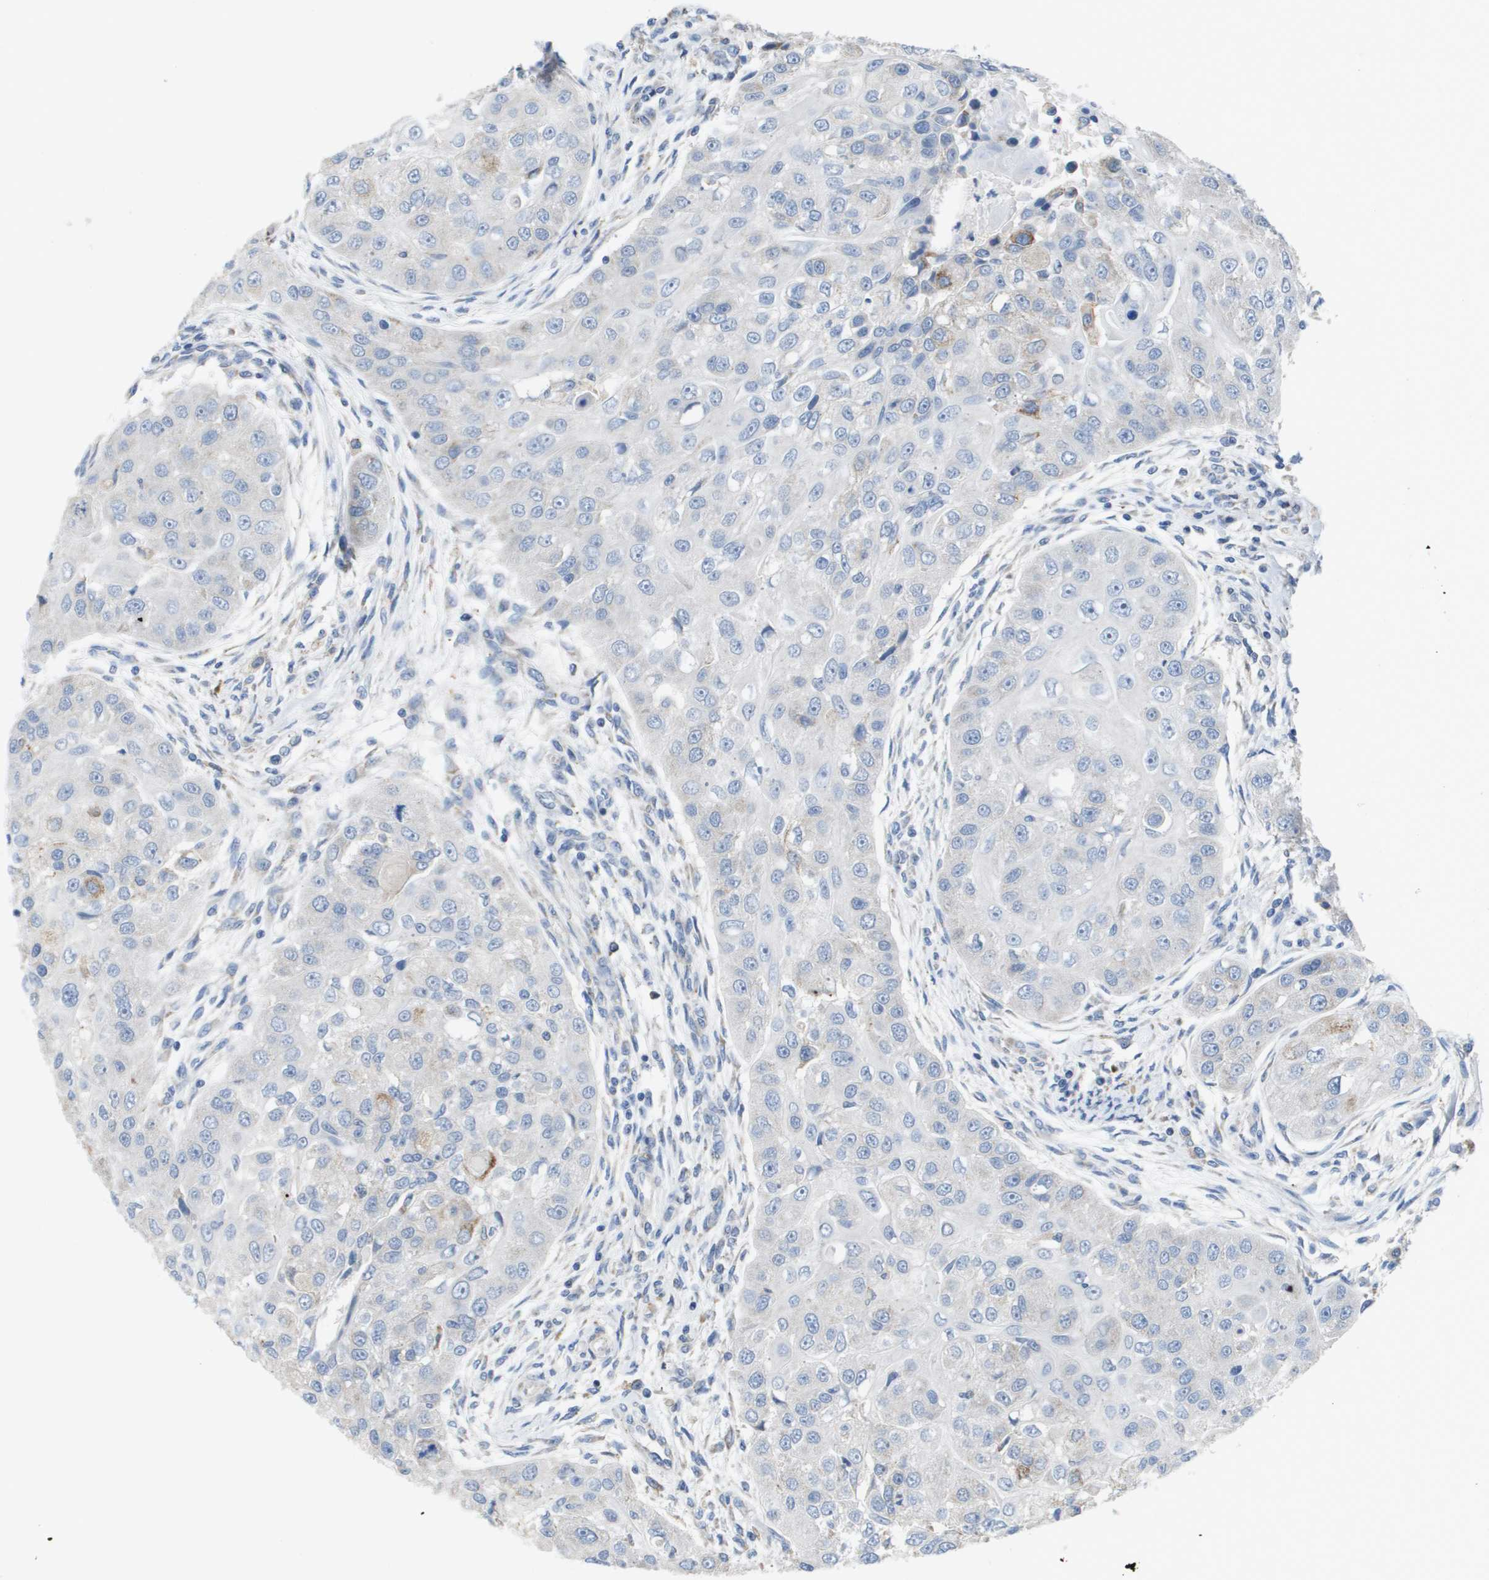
{"staining": {"intensity": "weak", "quantity": "<25%", "location": "cytoplasmic/membranous"}, "tissue": "head and neck cancer", "cell_type": "Tumor cells", "image_type": "cancer", "snomed": [{"axis": "morphology", "description": "Normal tissue, NOS"}, {"axis": "morphology", "description": "Squamous cell carcinoma, NOS"}, {"axis": "topography", "description": "Skeletal muscle"}, {"axis": "topography", "description": "Head-Neck"}], "caption": "Tumor cells show no significant expression in head and neck cancer (squamous cell carcinoma). (DAB (3,3'-diaminobenzidine) immunohistochemistry, high magnification).", "gene": "CD3G", "patient": {"sex": "male", "age": 51}}